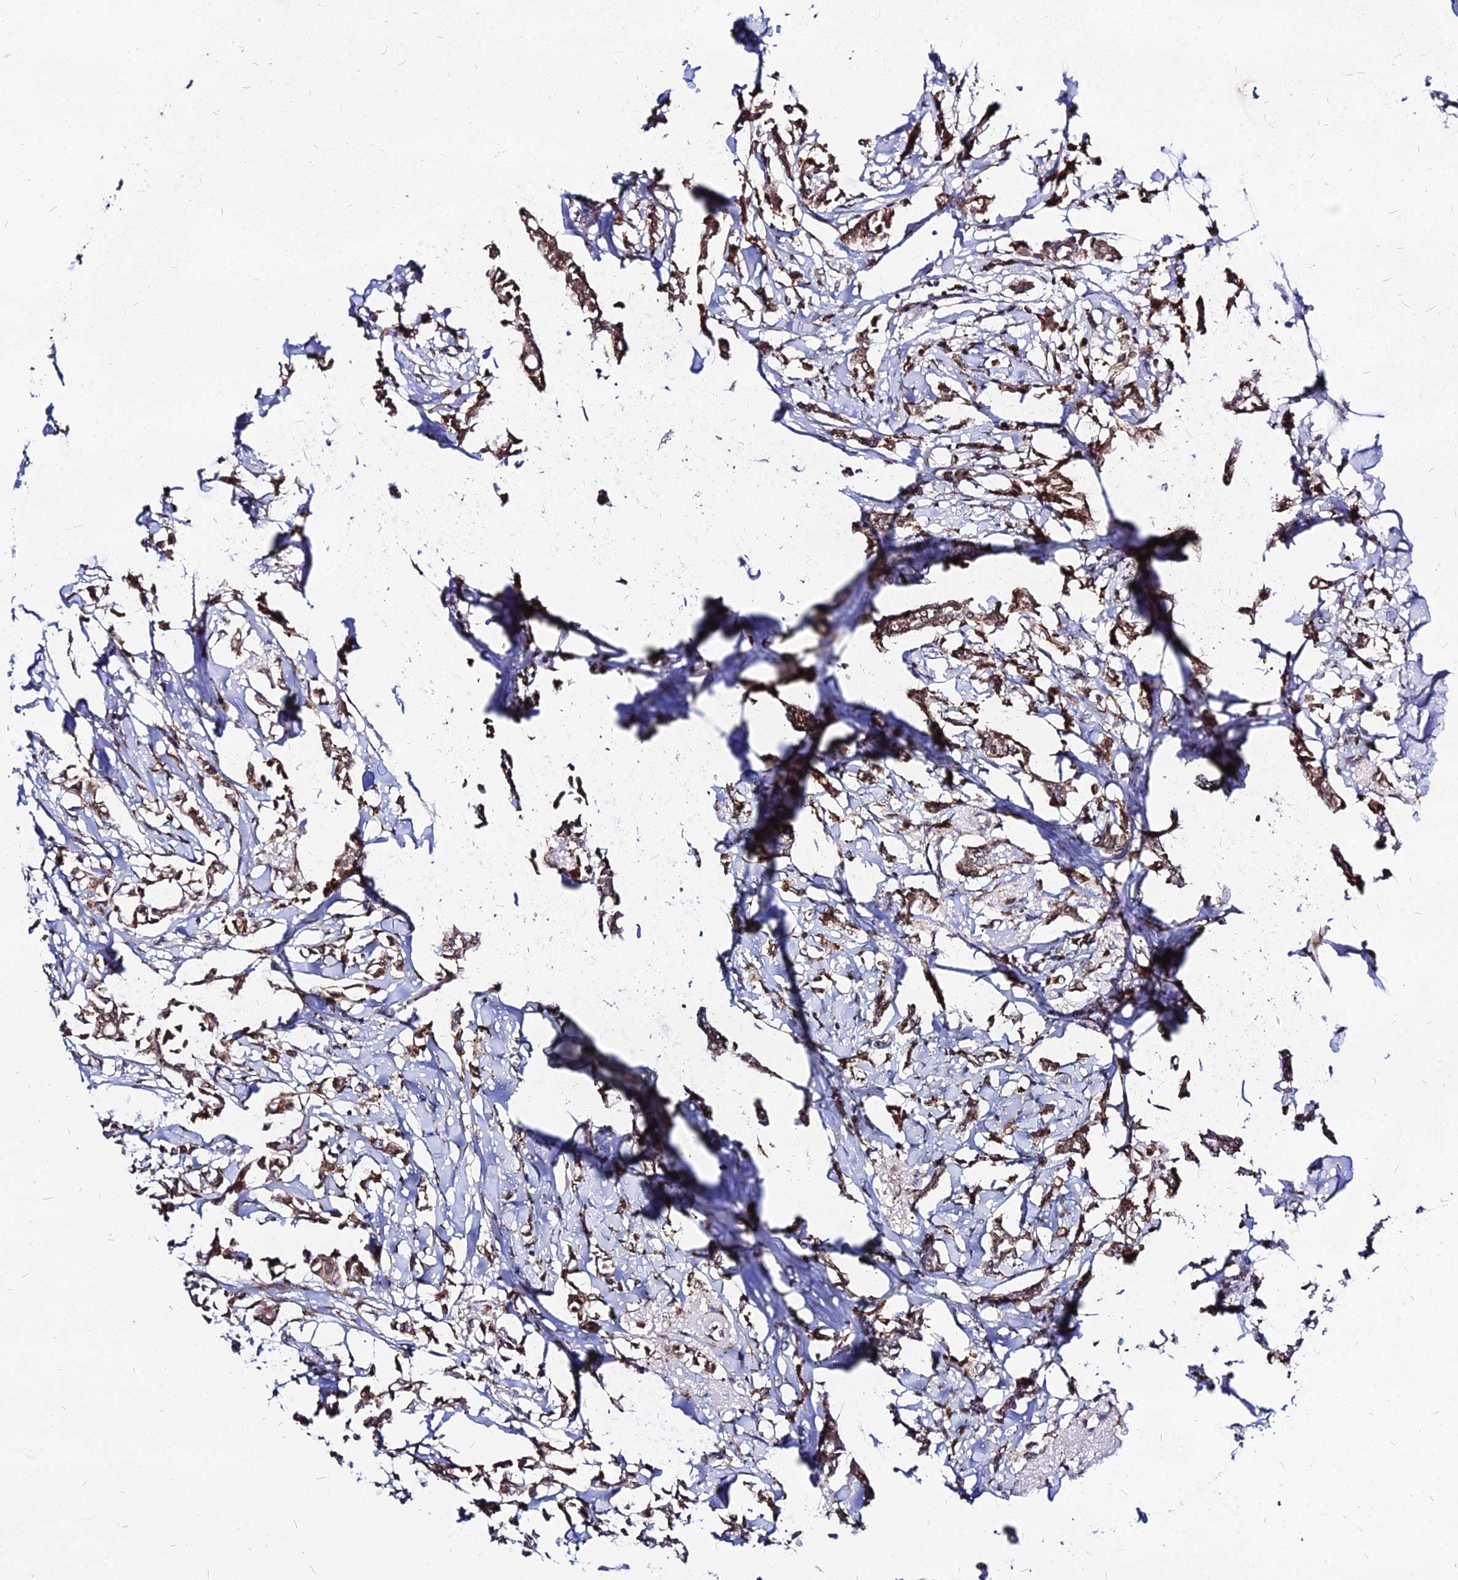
{"staining": {"intensity": "moderate", "quantity": ">75%", "location": "cytoplasmic/membranous"}, "tissue": "breast cancer", "cell_type": "Tumor cells", "image_type": "cancer", "snomed": [{"axis": "morphology", "description": "Duct carcinoma"}, {"axis": "topography", "description": "Breast"}], "caption": "Breast cancer stained for a protein shows moderate cytoplasmic/membranous positivity in tumor cells.", "gene": "RNF121", "patient": {"sex": "female", "age": 41}}